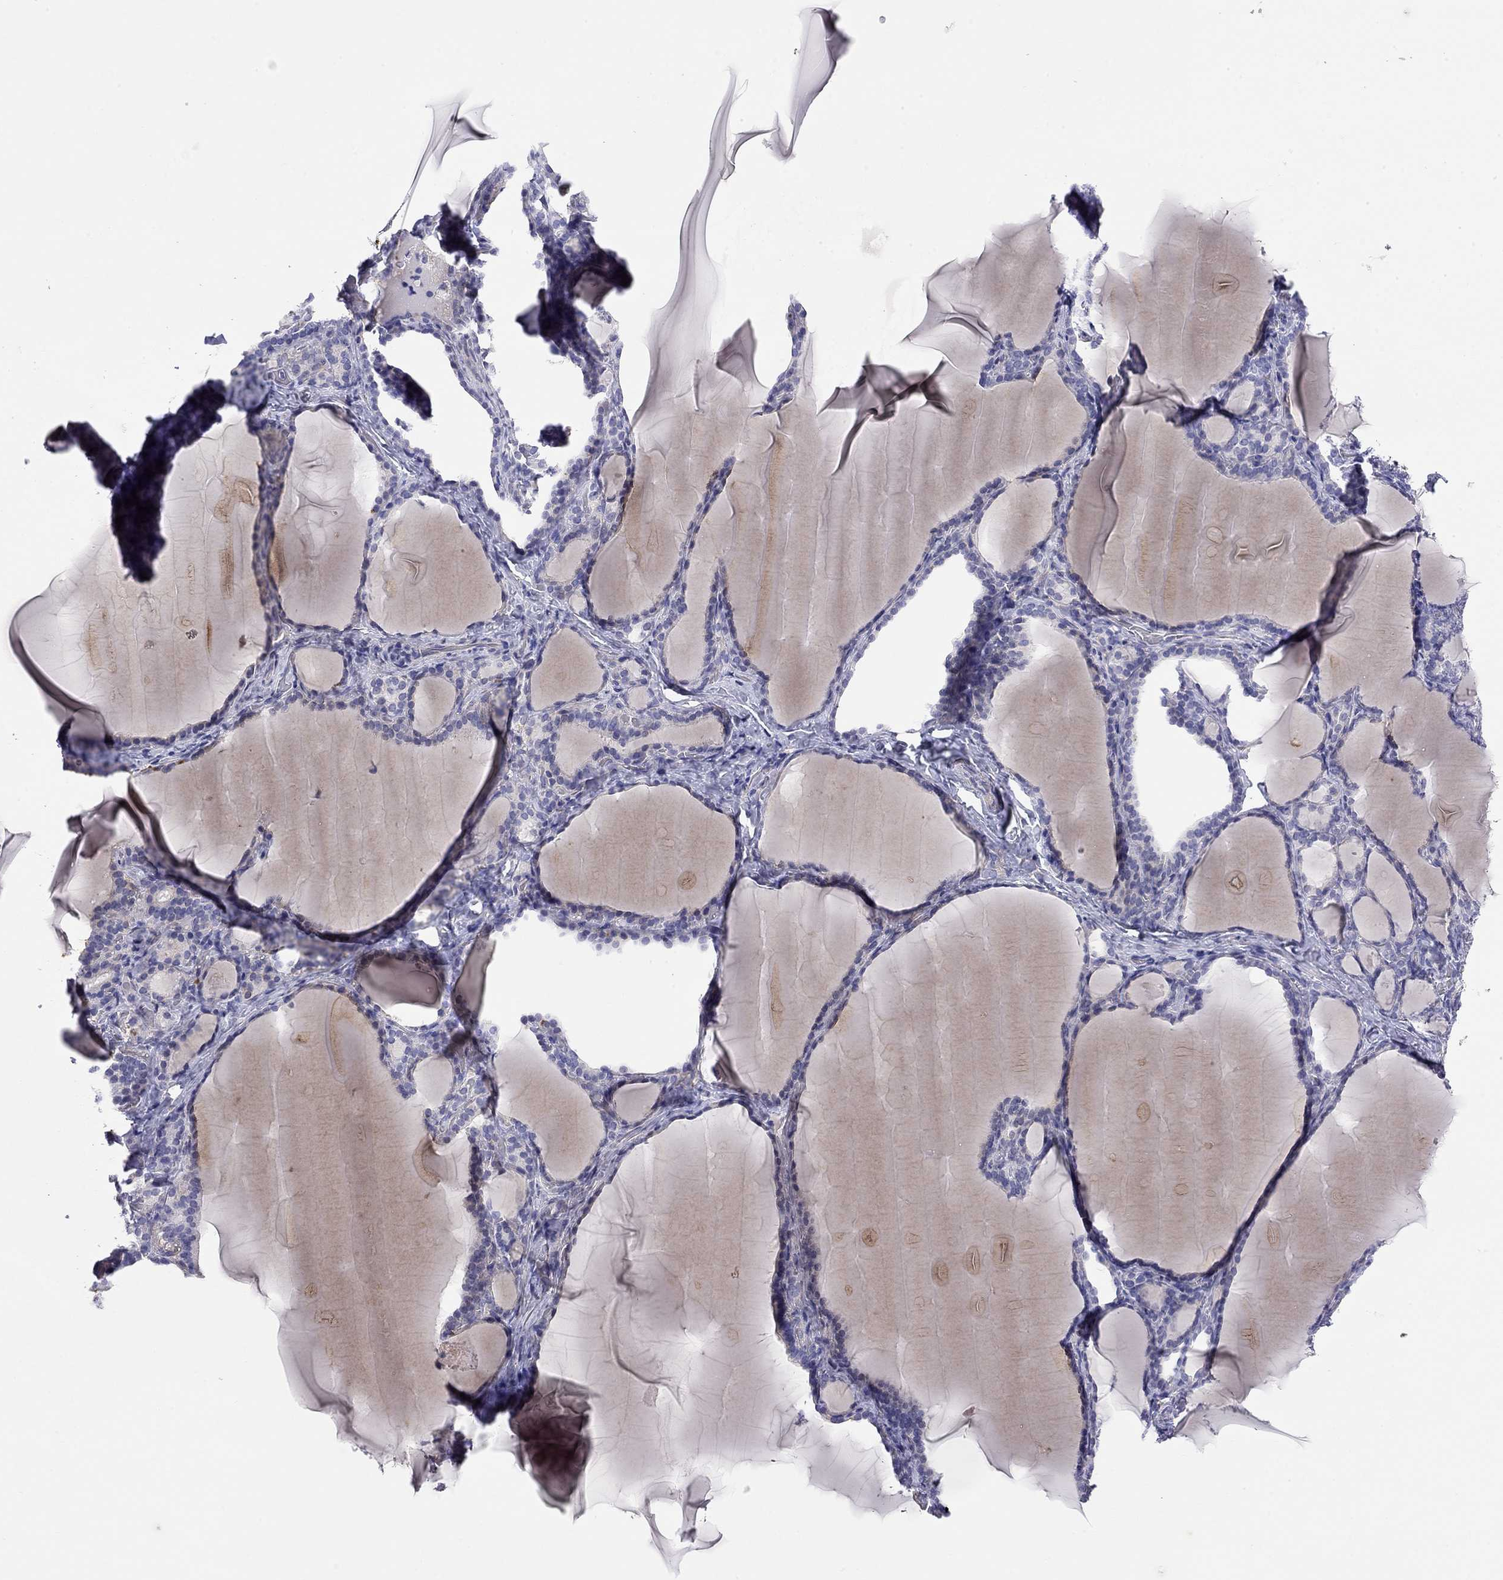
{"staining": {"intensity": "negative", "quantity": "none", "location": "none"}, "tissue": "thyroid gland", "cell_type": "Glandular cells", "image_type": "normal", "snomed": [{"axis": "morphology", "description": "Normal tissue, NOS"}, {"axis": "morphology", "description": "Hyperplasia, NOS"}, {"axis": "topography", "description": "Thyroid gland"}], "caption": "An immunohistochemistry micrograph of normal thyroid gland is shown. There is no staining in glandular cells of thyroid gland.", "gene": "RTL1", "patient": {"sex": "female", "age": 27}}